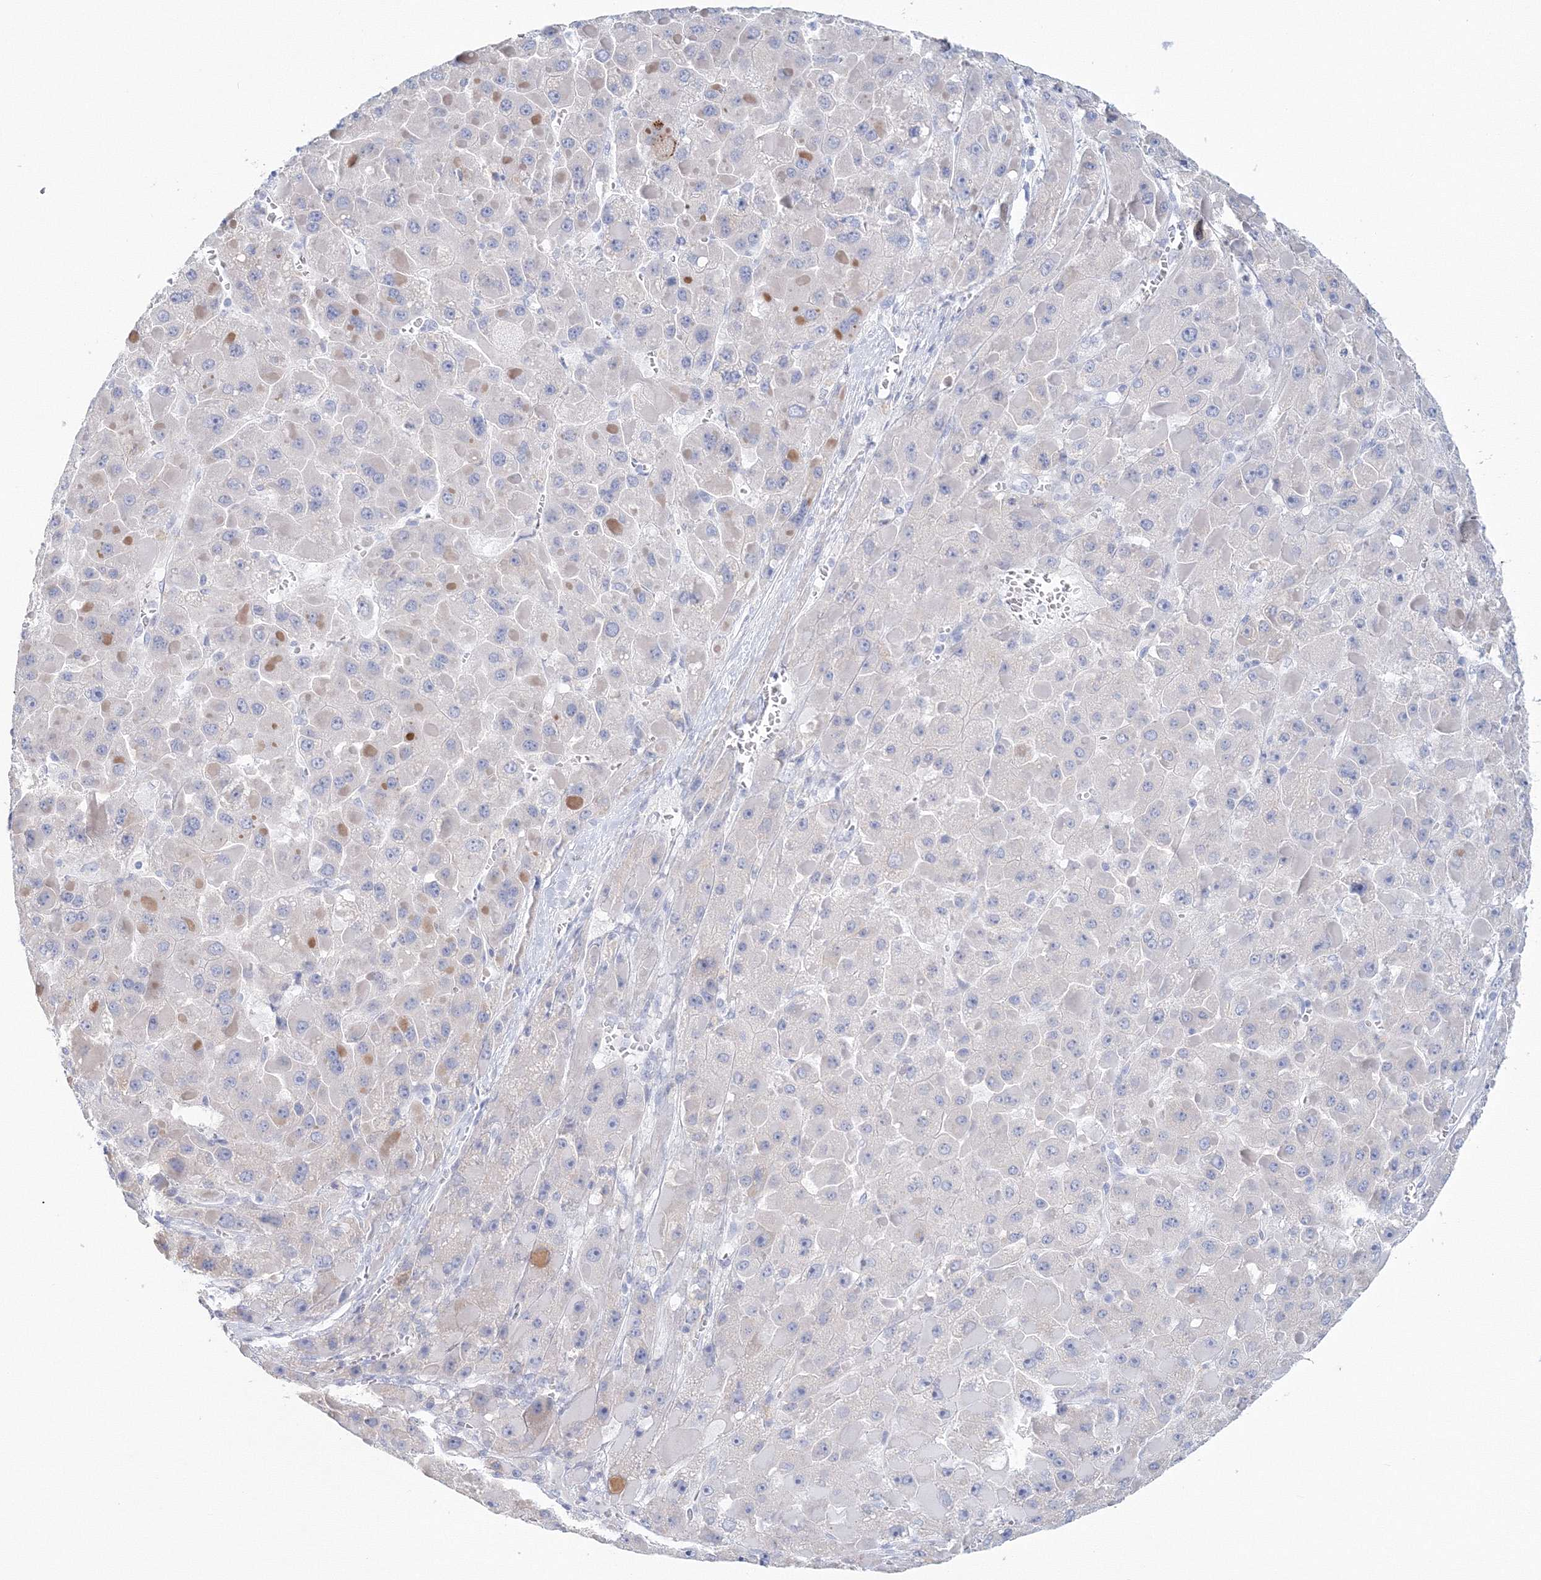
{"staining": {"intensity": "negative", "quantity": "none", "location": "none"}, "tissue": "liver cancer", "cell_type": "Tumor cells", "image_type": "cancer", "snomed": [{"axis": "morphology", "description": "Carcinoma, Hepatocellular, NOS"}, {"axis": "topography", "description": "Liver"}], "caption": "A high-resolution histopathology image shows IHC staining of liver cancer, which exhibits no significant staining in tumor cells.", "gene": "VSIG1", "patient": {"sex": "female", "age": 73}}